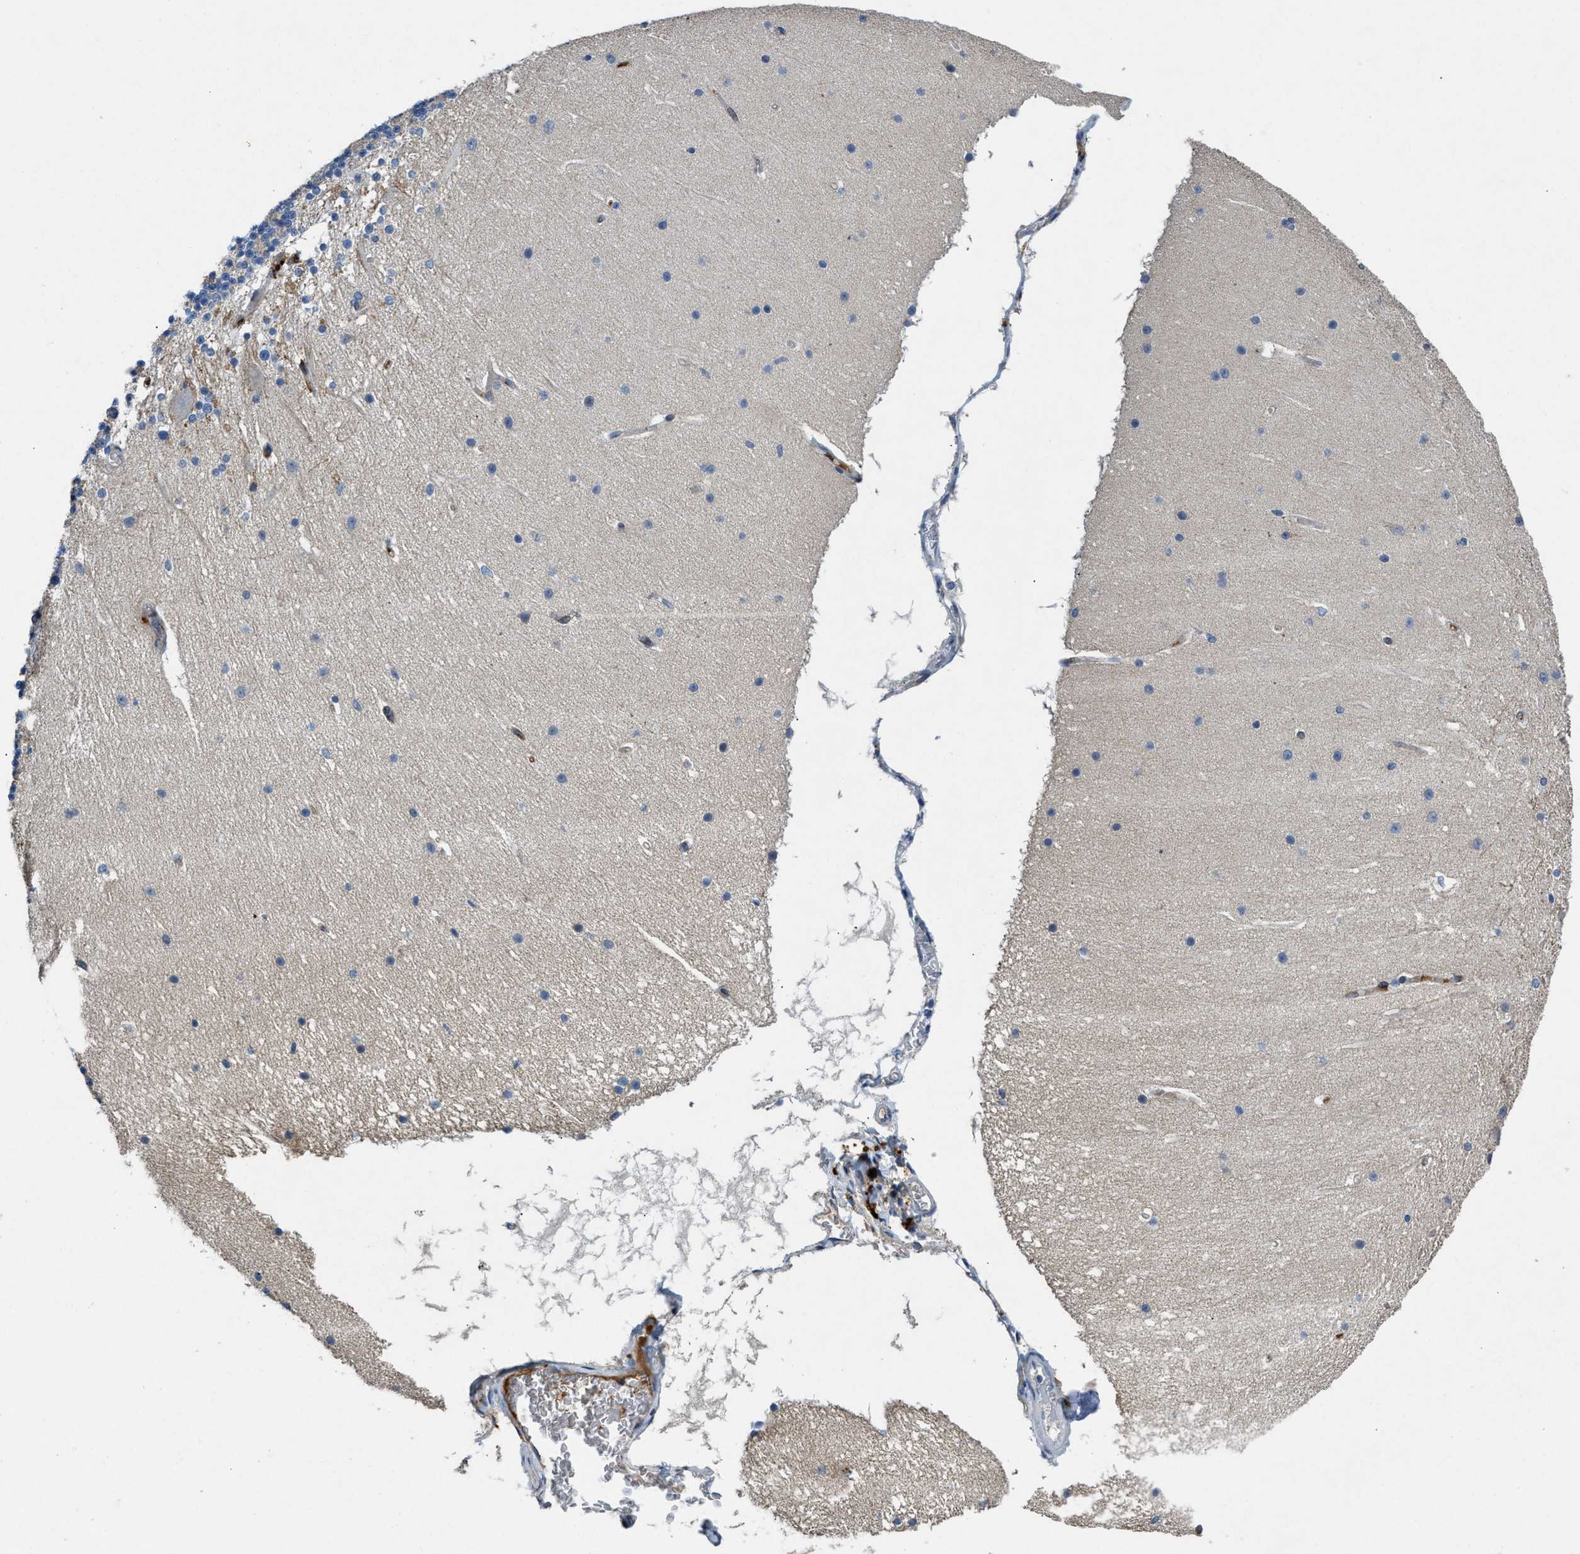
{"staining": {"intensity": "negative", "quantity": "none", "location": "none"}, "tissue": "cerebellum", "cell_type": "Cells in granular layer", "image_type": "normal", "snomed": [{"axis": "morphology", "description": "Normal tissue, NOS"}, {"axis": "topography", "description": "Cerebellum"}], "caption": "This micrograph is of unremarkable cerebellum stained with immunohistochemistry (IHC) to label a protein in brown with the nuclei are counter-stained blue. There is no positivity in cells in granular layer. (DAB (3,3'-diaminobenzidine) IHC visualized using brightfield microscopy, high magnification).", "gene": "GGCX", "patient": {"sex": "female", "age": 19}}